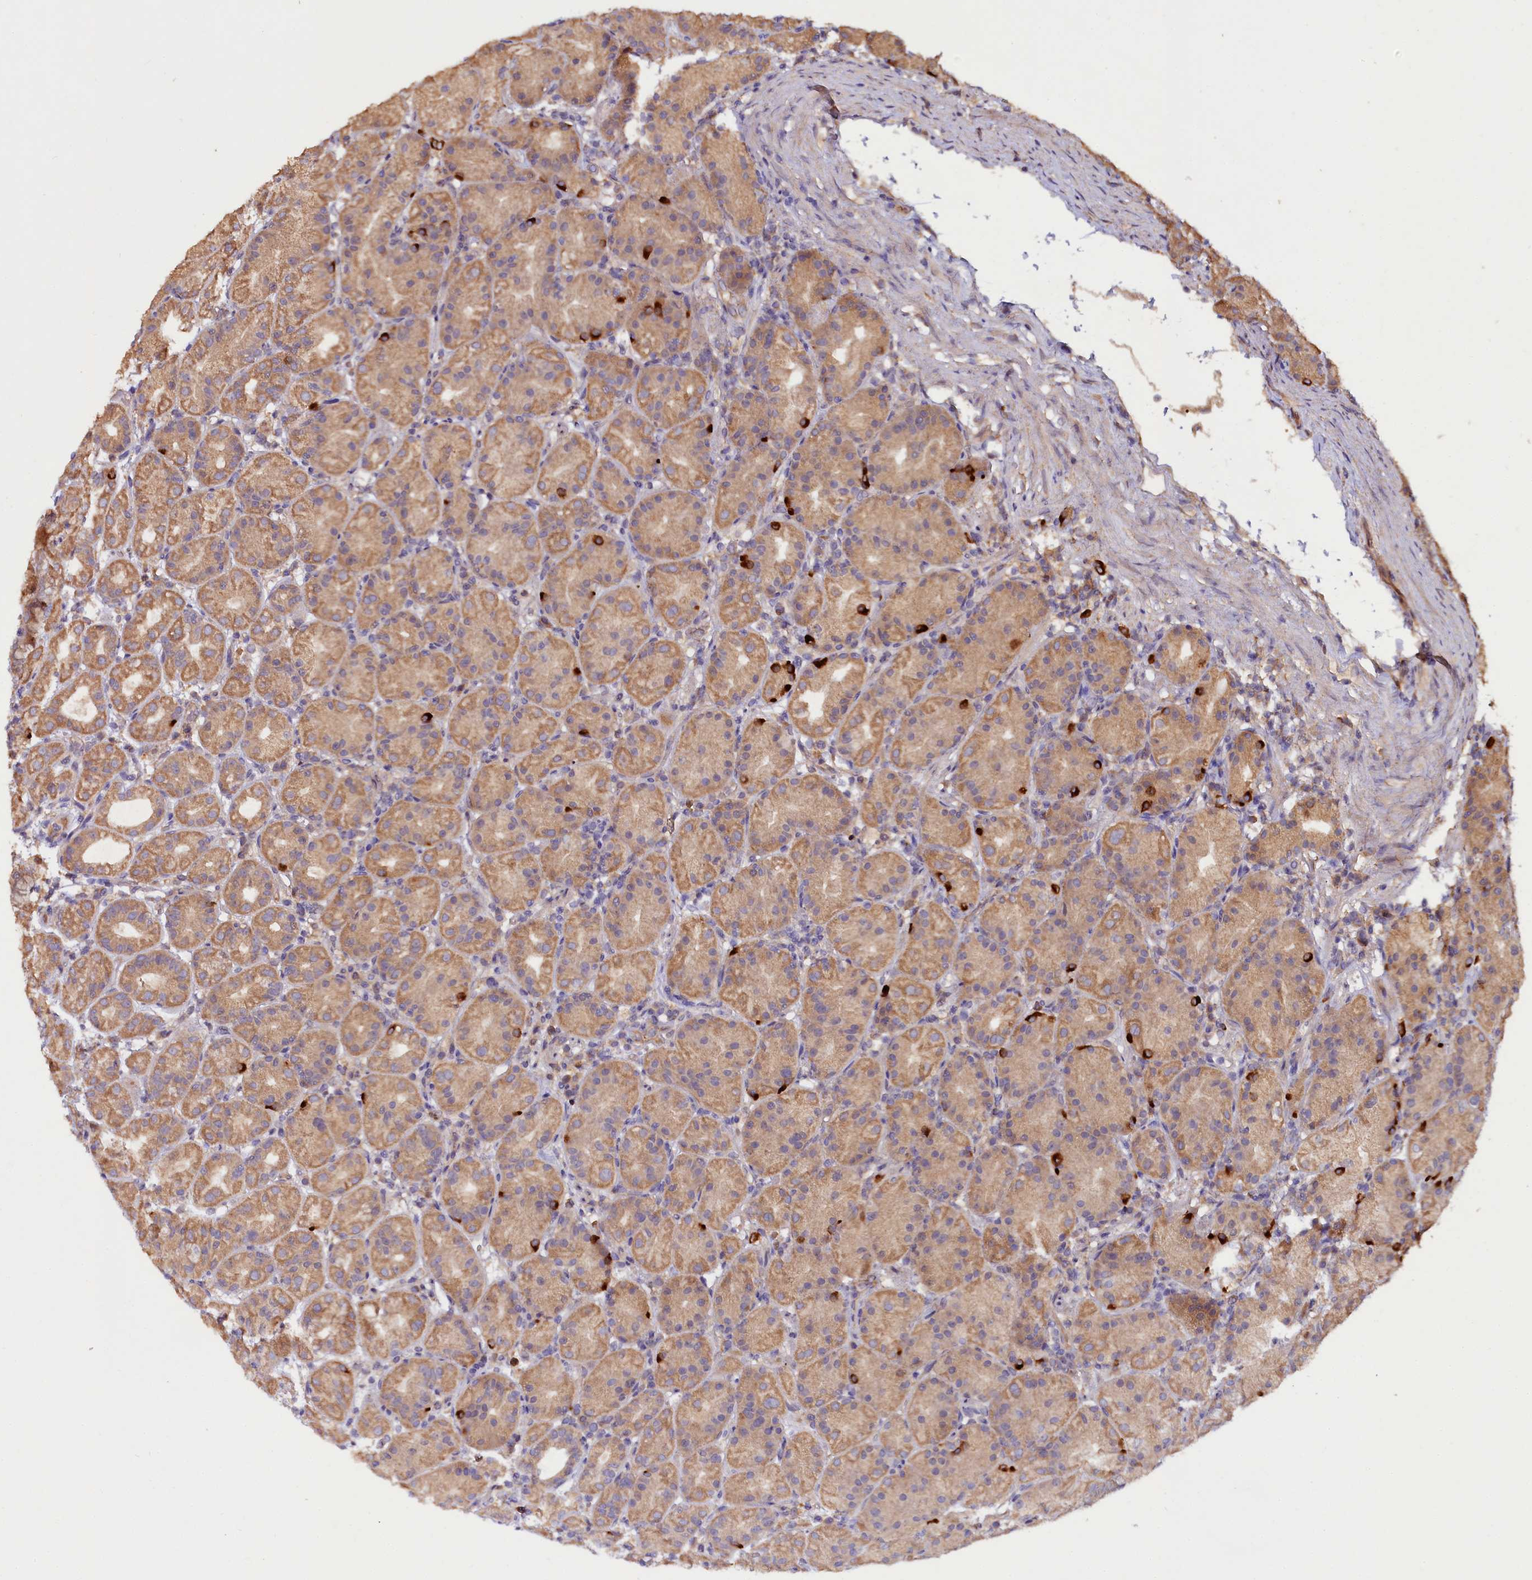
{"staining": {"intensity": "strong", "quantity": "<25%", "location": "cytoplasmic/membranous"}, "tissue": "stomach", "cell_type": "Glandular cells", "image_type": "normal", "snomed": [{"axis": "morphology", "description": "Normal tissue, NOS"}, {"axis": "topography", "description": "Stomach"}], "caption": "Stomach stained with immunohistochemistry demonstrates strong cytoplasmic/membranous positivity in about <25% of glandular cells.", "gene": "ETFBKMT", "patient": {"sex": "female", "age": 79}}